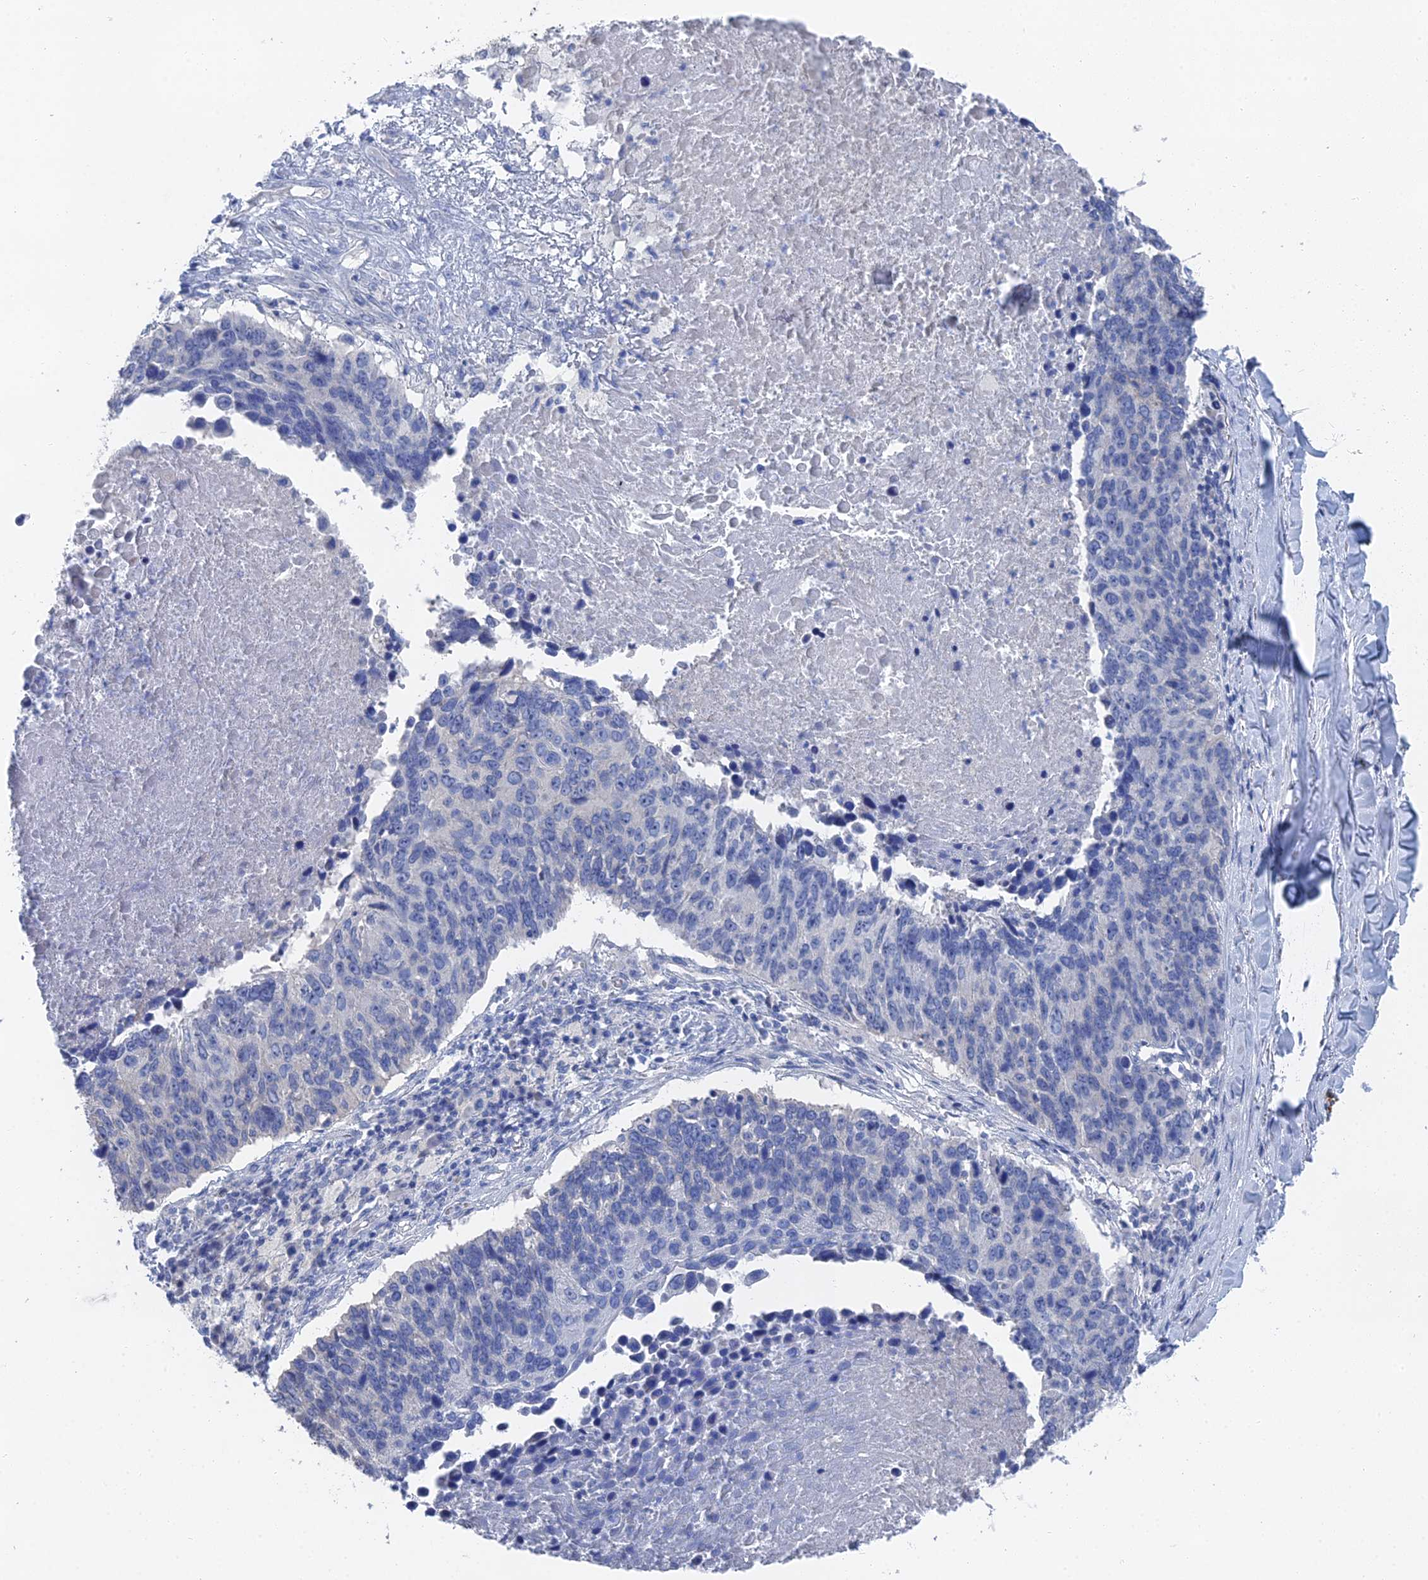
{"staining": {"intensity": "negative", "quantity": "none", "location": "none"}, "tissue": "lung cancer", "cell_type": "Tumor cells", "image_type": "cancer", "snomed": [{"axis": "morphology", "description": "Normal tissue, NOS"}, {"axis": "morphology", "description": "Squamous cell carcinoma, NOS"}, {"axis": "topography", "description": "Lymph node"}, {"axis": "topography", "description": "Lung"}], "caption": "Photomicrograph shows no significant protein positivity in tumor cells of lung squamous cell carcinoma.", "gene": "GFAP", "patient": {"sex": "male", "age": 66}}